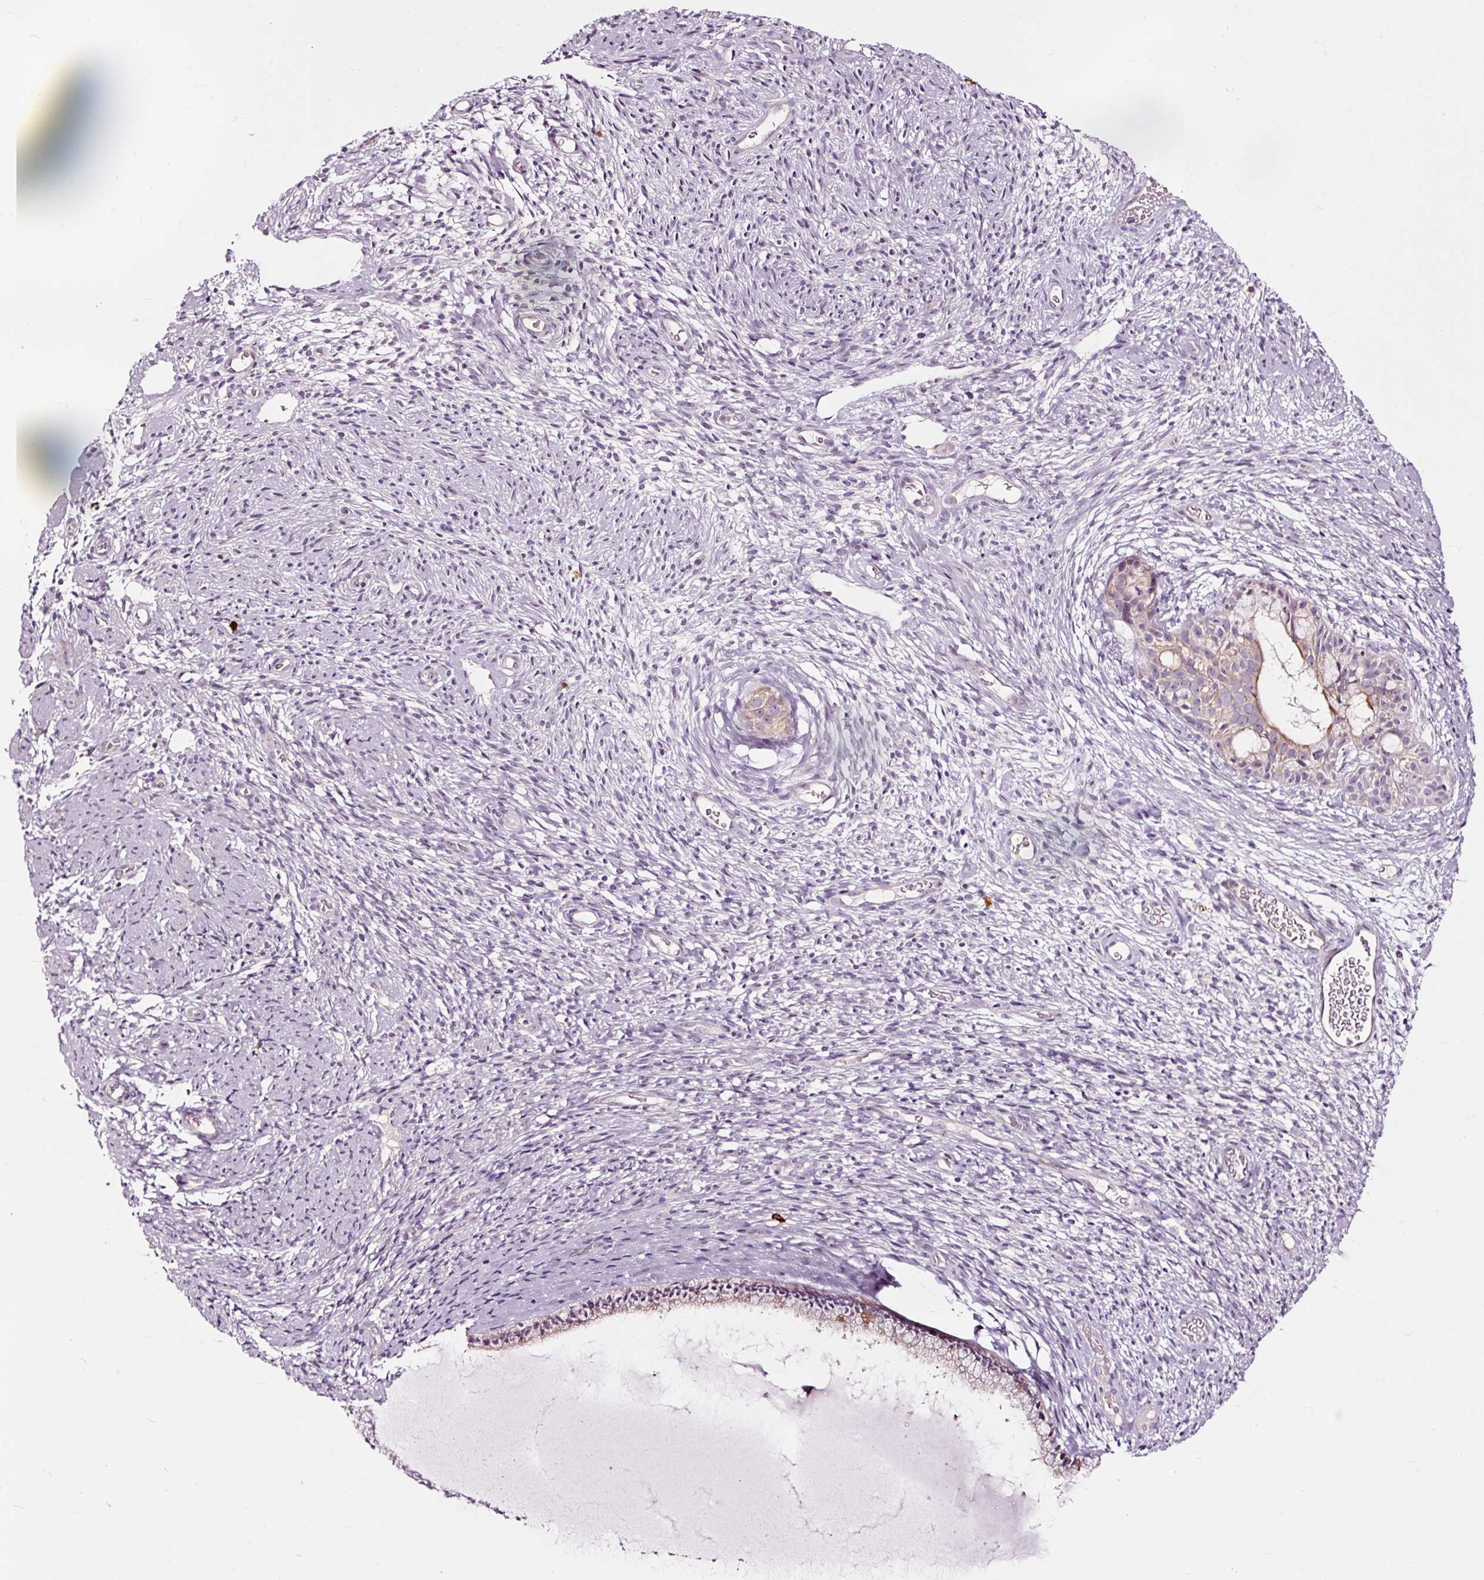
{"staining": {"intensity": "weak", "quantity": "<25%", "location": "cytoplasmic/membranous"}, "tissue": "cervix", "cell_type": "Glandular cells", "image_type": "normal", "snomed": [{"axis": "morphology", "description": "Normal tissue, NOS"}, {"axis": "topography", "description": "Cervix"}], "caption": "There is no significant expression in glandular cells of cervix. (Brightfield microscopy of DAB IHC at high magnification).", "gene": "UTP14A", "patient": {"sex": "female", "age": 76}}